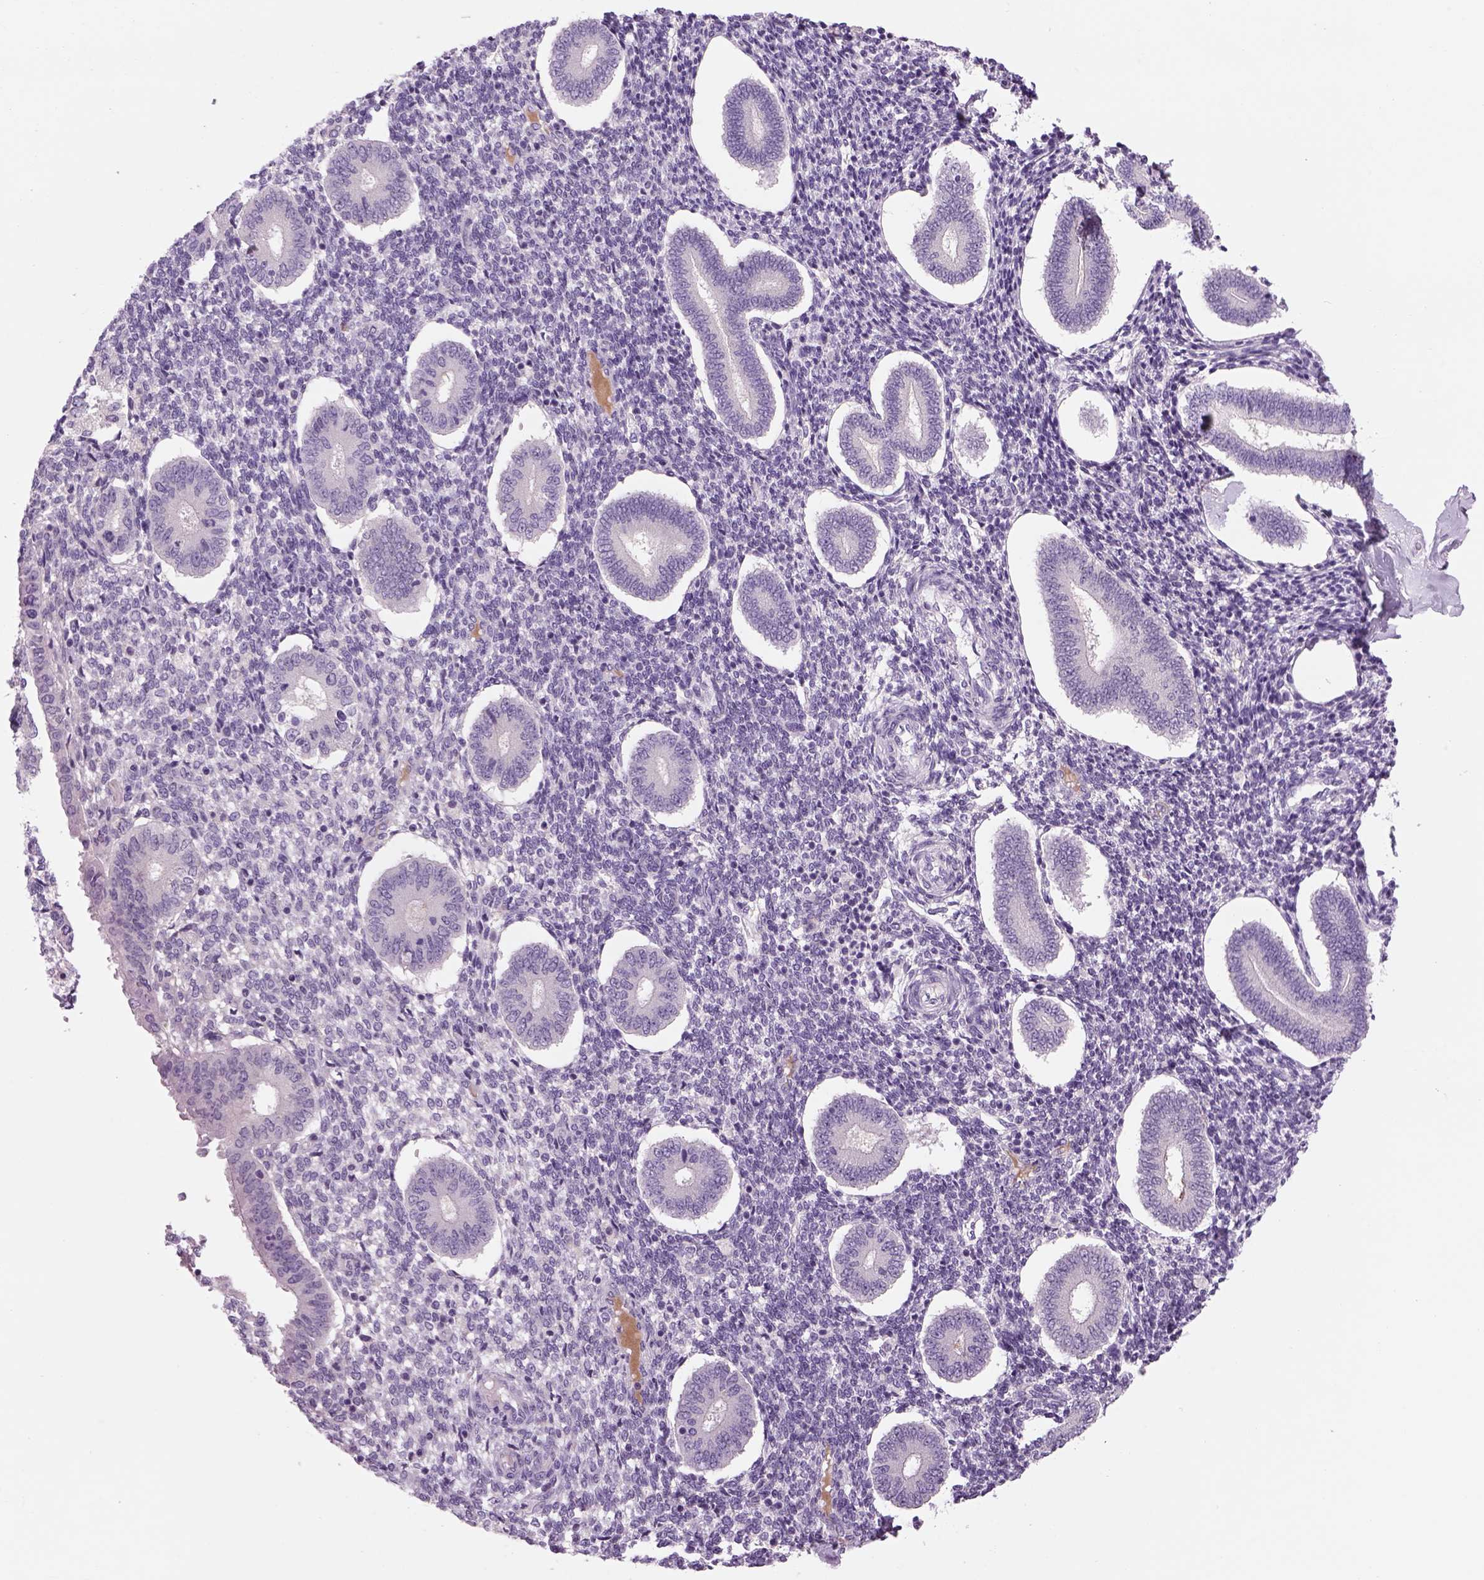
{"staining": {"intensity": "negative", "quantity": "none", "location": "none"}, "tissue": "endometrium", "cell_type": "Cells in endometrial stroma", "image_type": "normal", "snomed": [{"axis": "morphology", "description": "Normal tissue, NOS"}, {"axis": "topography", "description": "Endometrium"}], "caption": "DAB immunohistochemical staining of benign human endometrium reveals no significant positivity in cells in endometrial stroma. (Immunohistochemistry (ihc), brightfield microscopy, high magnification).", "gene": "MDH1B", "patient": {"sex": "female", "age": 40}}